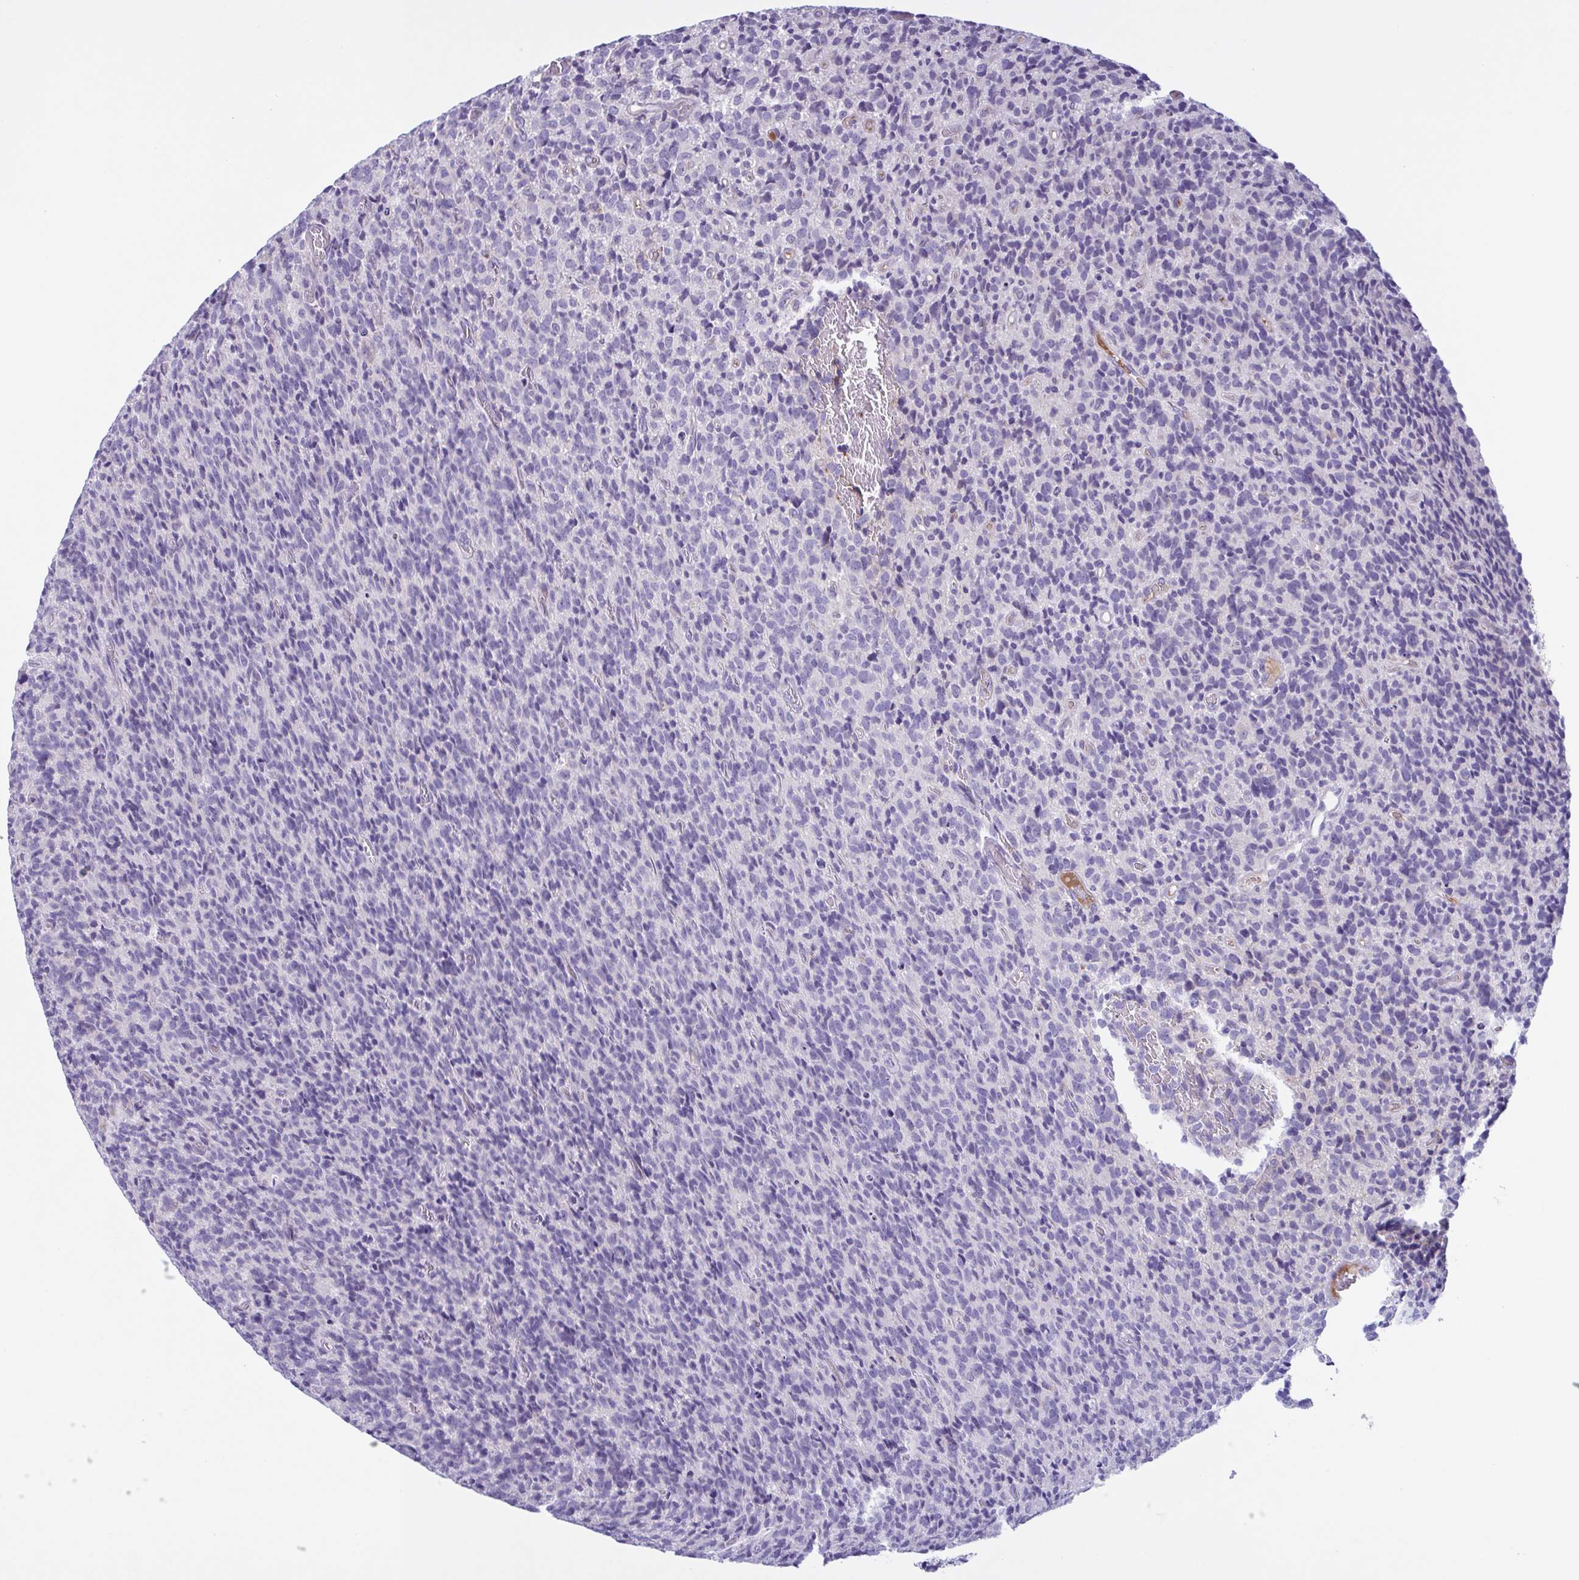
{"staining": {"intensity": "negative", "quantity": "none", "location": "none"}, "tissue": "glioma", "cell_type": "Tumor cells", "image_type": "cancer", "snomed": [{"axis": "morphology", "description": "Glioma, malignant, High grade"}, {"axis": "topography", "description": "Brain"}], "caption": "The immunohistochemistry (IHC) image has no significant positivity in tumor cells of malignant glioma (high-grade) tissue.", "gene": "F13B", "patient": {"sex": "male", "age": 76}}